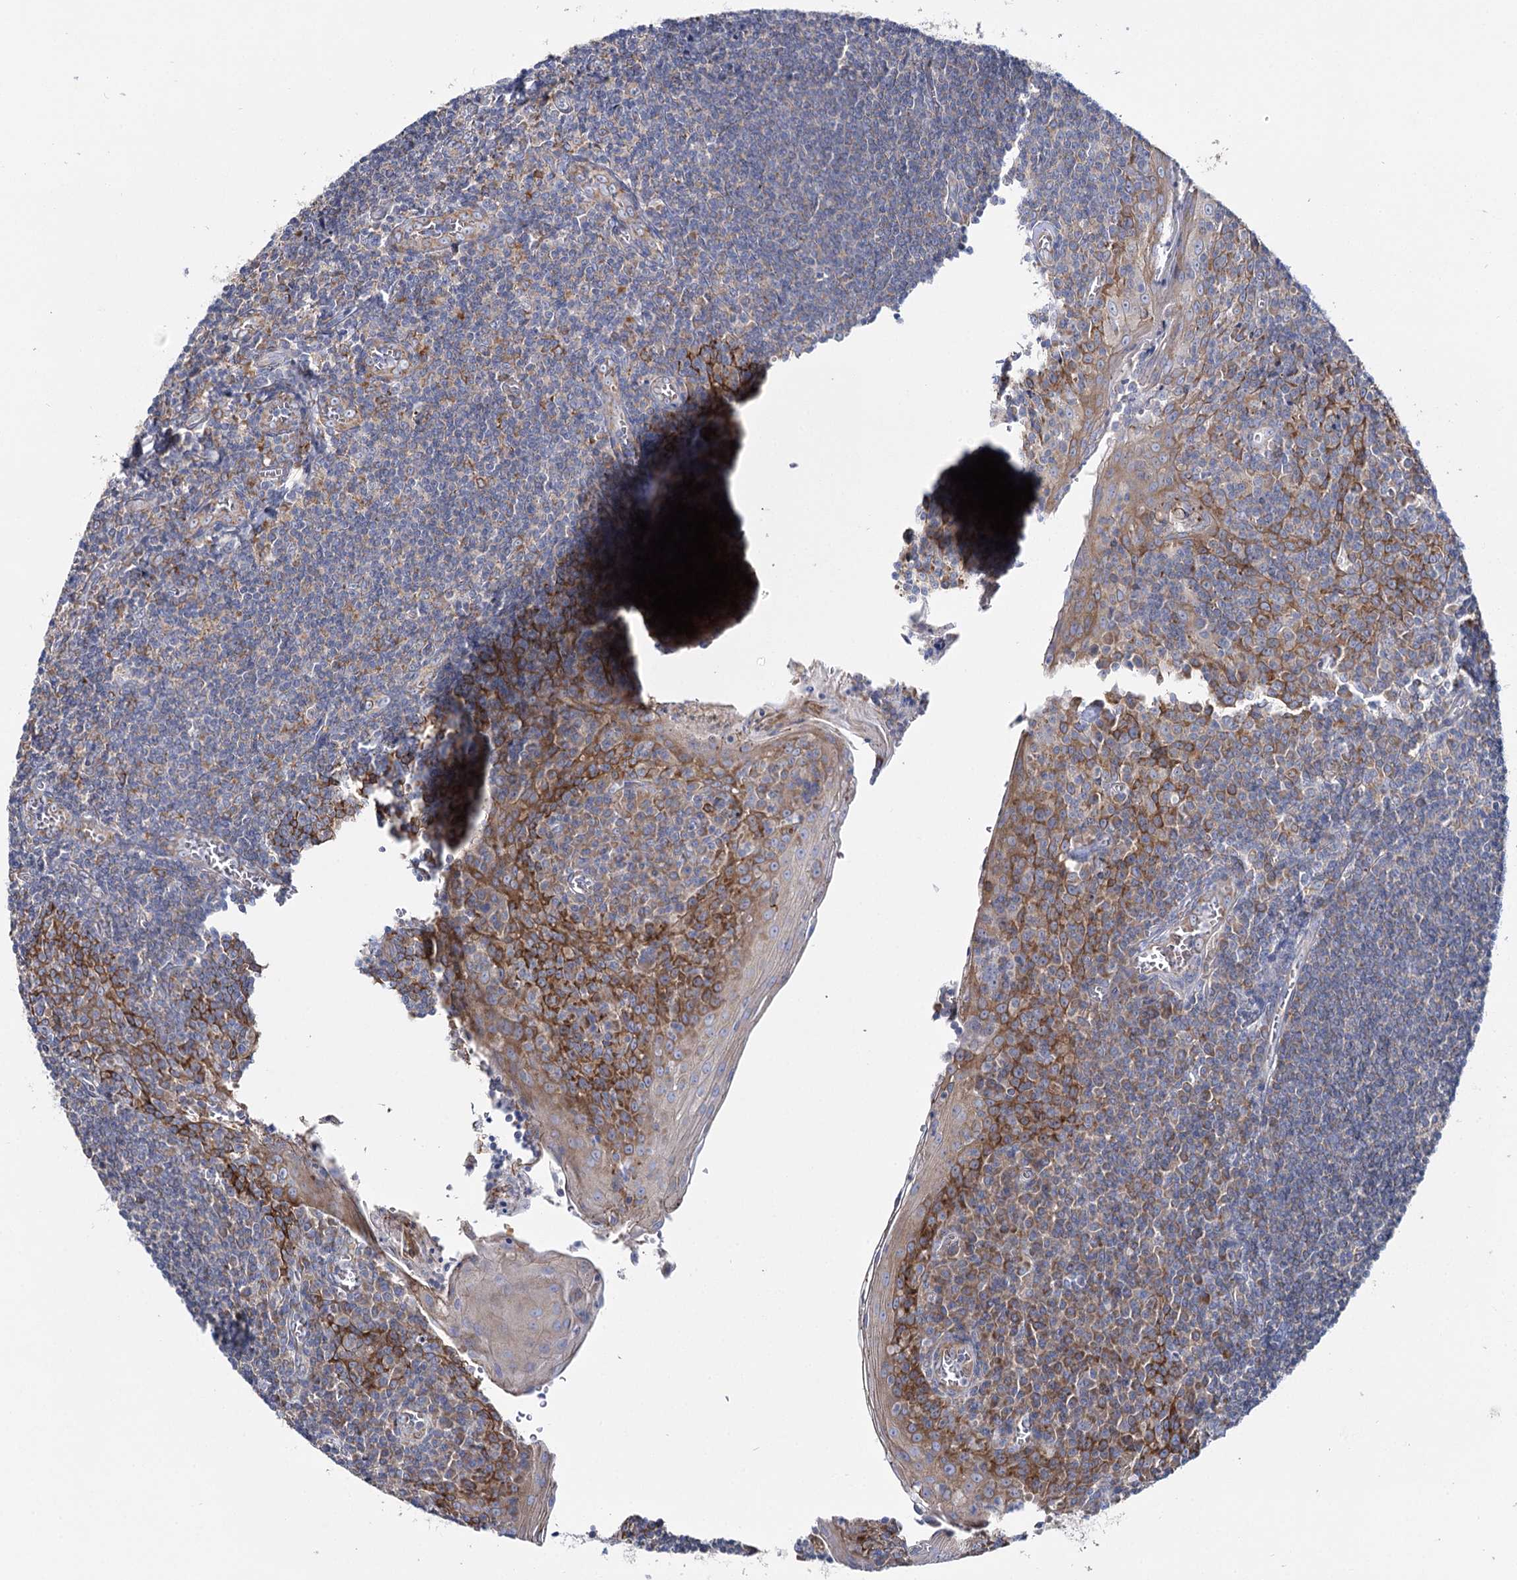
{"staining": {"intensity": "moderate", "quantity": ">75%", "location": "cytoplasmic/membranous"}, "tissue": "tonsil", "cell_type": "Germinal center cells", "image_type": "normal", "snomed": [{"axis": "morphology", "description": "Normal tissue, NOS"}, {"axis": "topography", "description": "Tonsil"}], "caption": "This photomicrograph demonstrates immunohistochemistry (IHC) staining of benign tonsil, with medium moderate cytoplasmic/membranous staining in approximately >75% of germinal center cells.", "gene": "THUMPD3", "patient": {"sex": "male", "age": 27}}